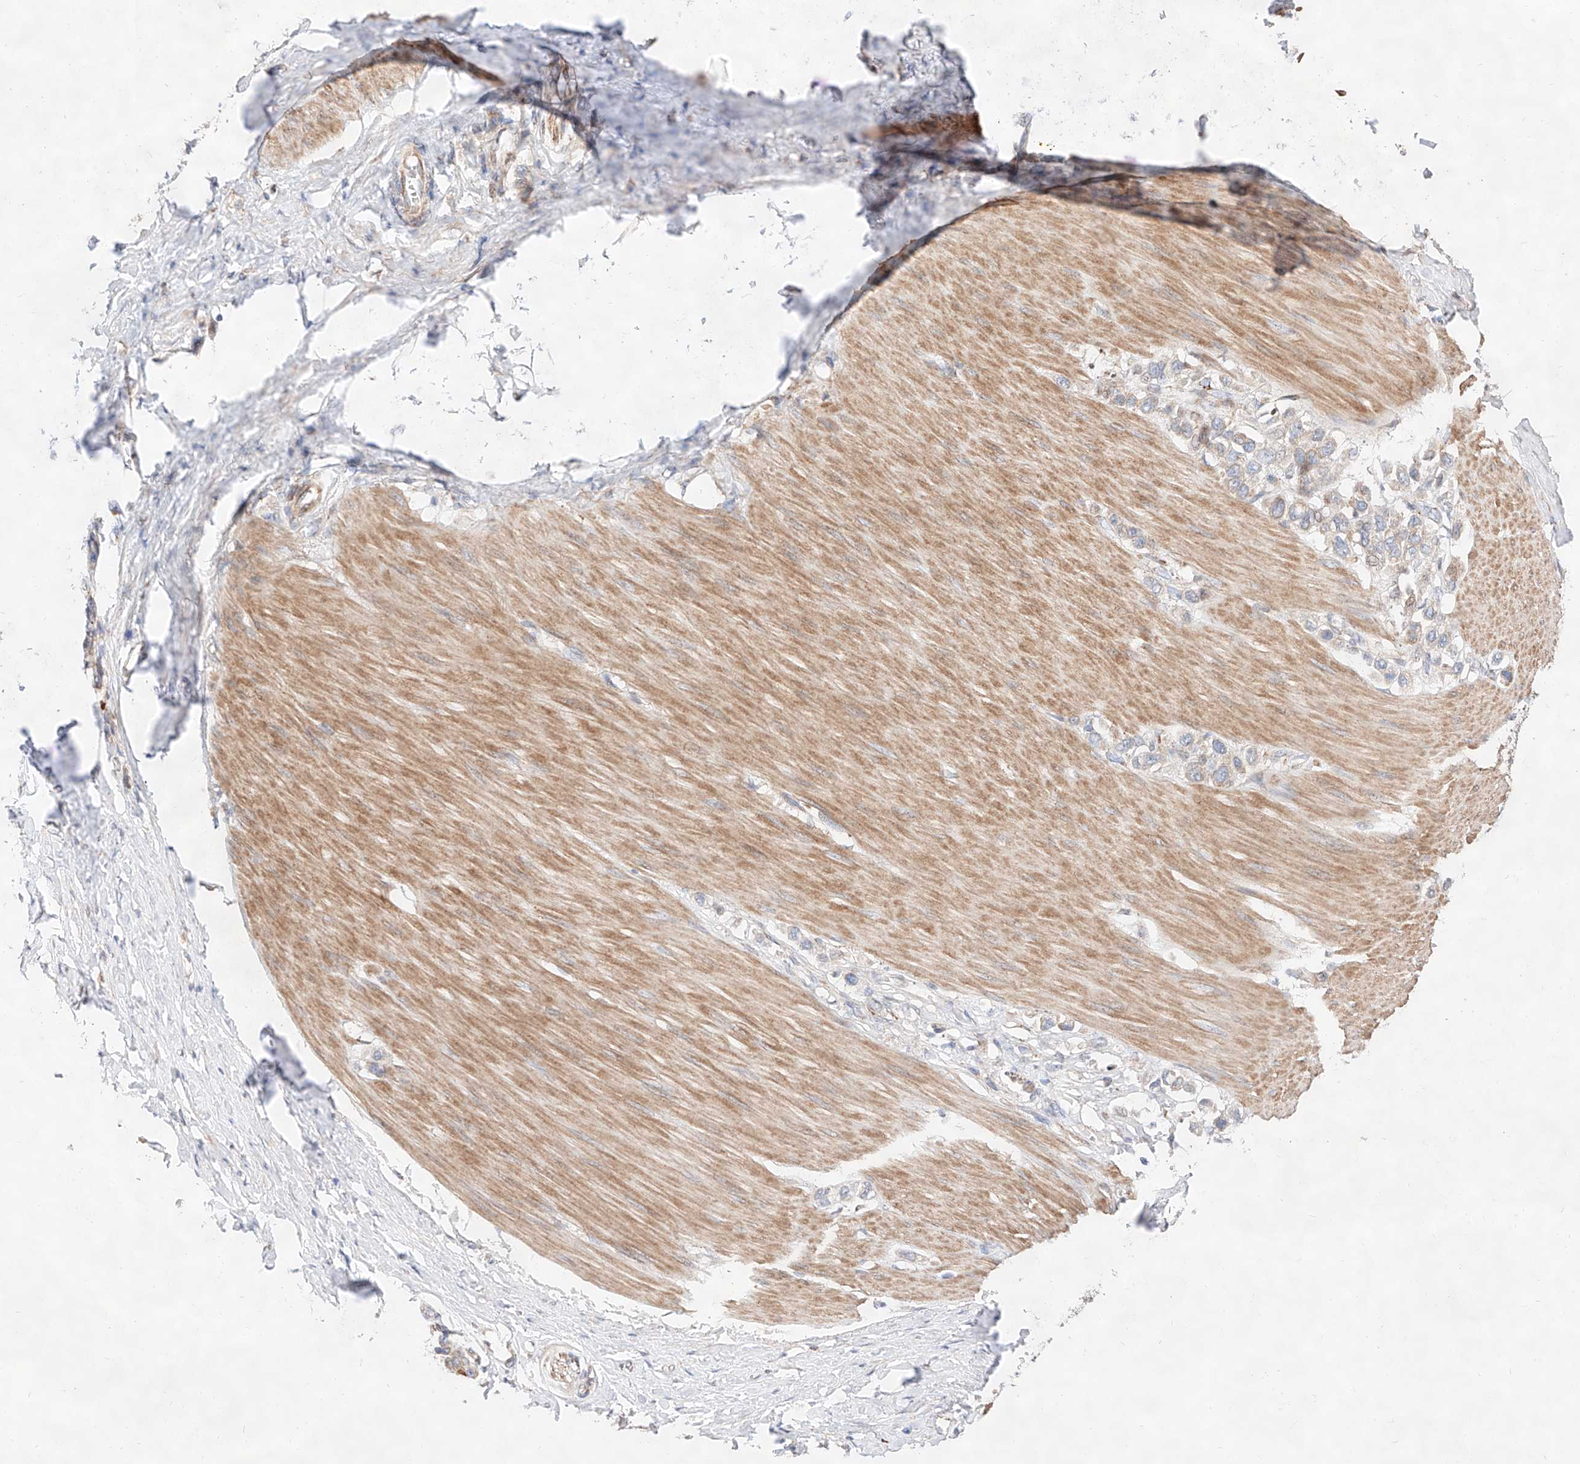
{"staining": {"intensity": "weak", "quantity": "<25%", "location": "cytoplasmic/membranous"}, "tissue": "stomach cancer", "cell_type": "Tumor cells", "image_type": "cancer", "snomed": [{"axis": "morphology", "description": "Adenocarcinoma, NOS"}, {"axis": "topography", "description": "Stomach"}], "caption": "Tumor cells show no significant protein staining in stomach cancer (adenocarcinoma).", "gene": "ATP9B", "patient": {"sex": "female", "age": 65}}